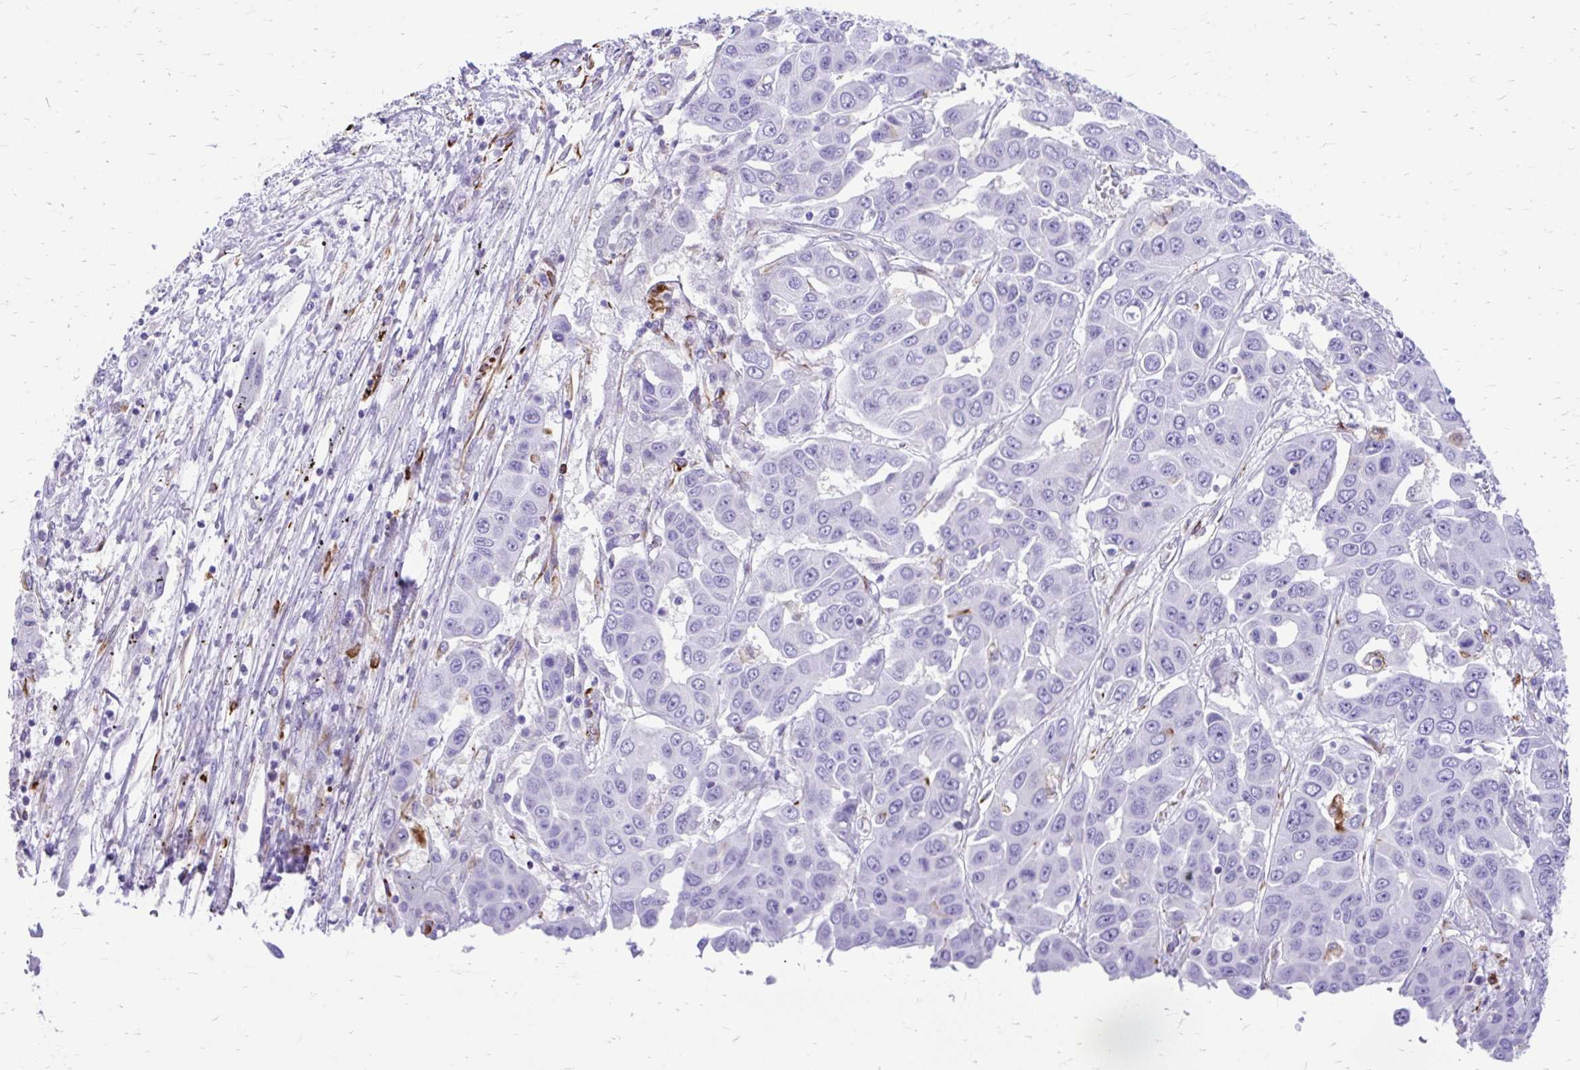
{"staining": {"intensity": "negative", "quantity": "none", "location": "none"}, "tissue": "liver cancer", "cell_type": "Tumor cells", "image_type": "cancer", "snomed": [{"axis": "morphology", "description": "Cholangiocarcinoma"}, {"axis": "topography", "description": "Liver"}], "caption": "This is an IHC histopathology image of liver cholangiocarcinoma. There is no staining in tumor cells.", "gene": "ZNF699", "patient": {"sex": "female", "age": 52}}